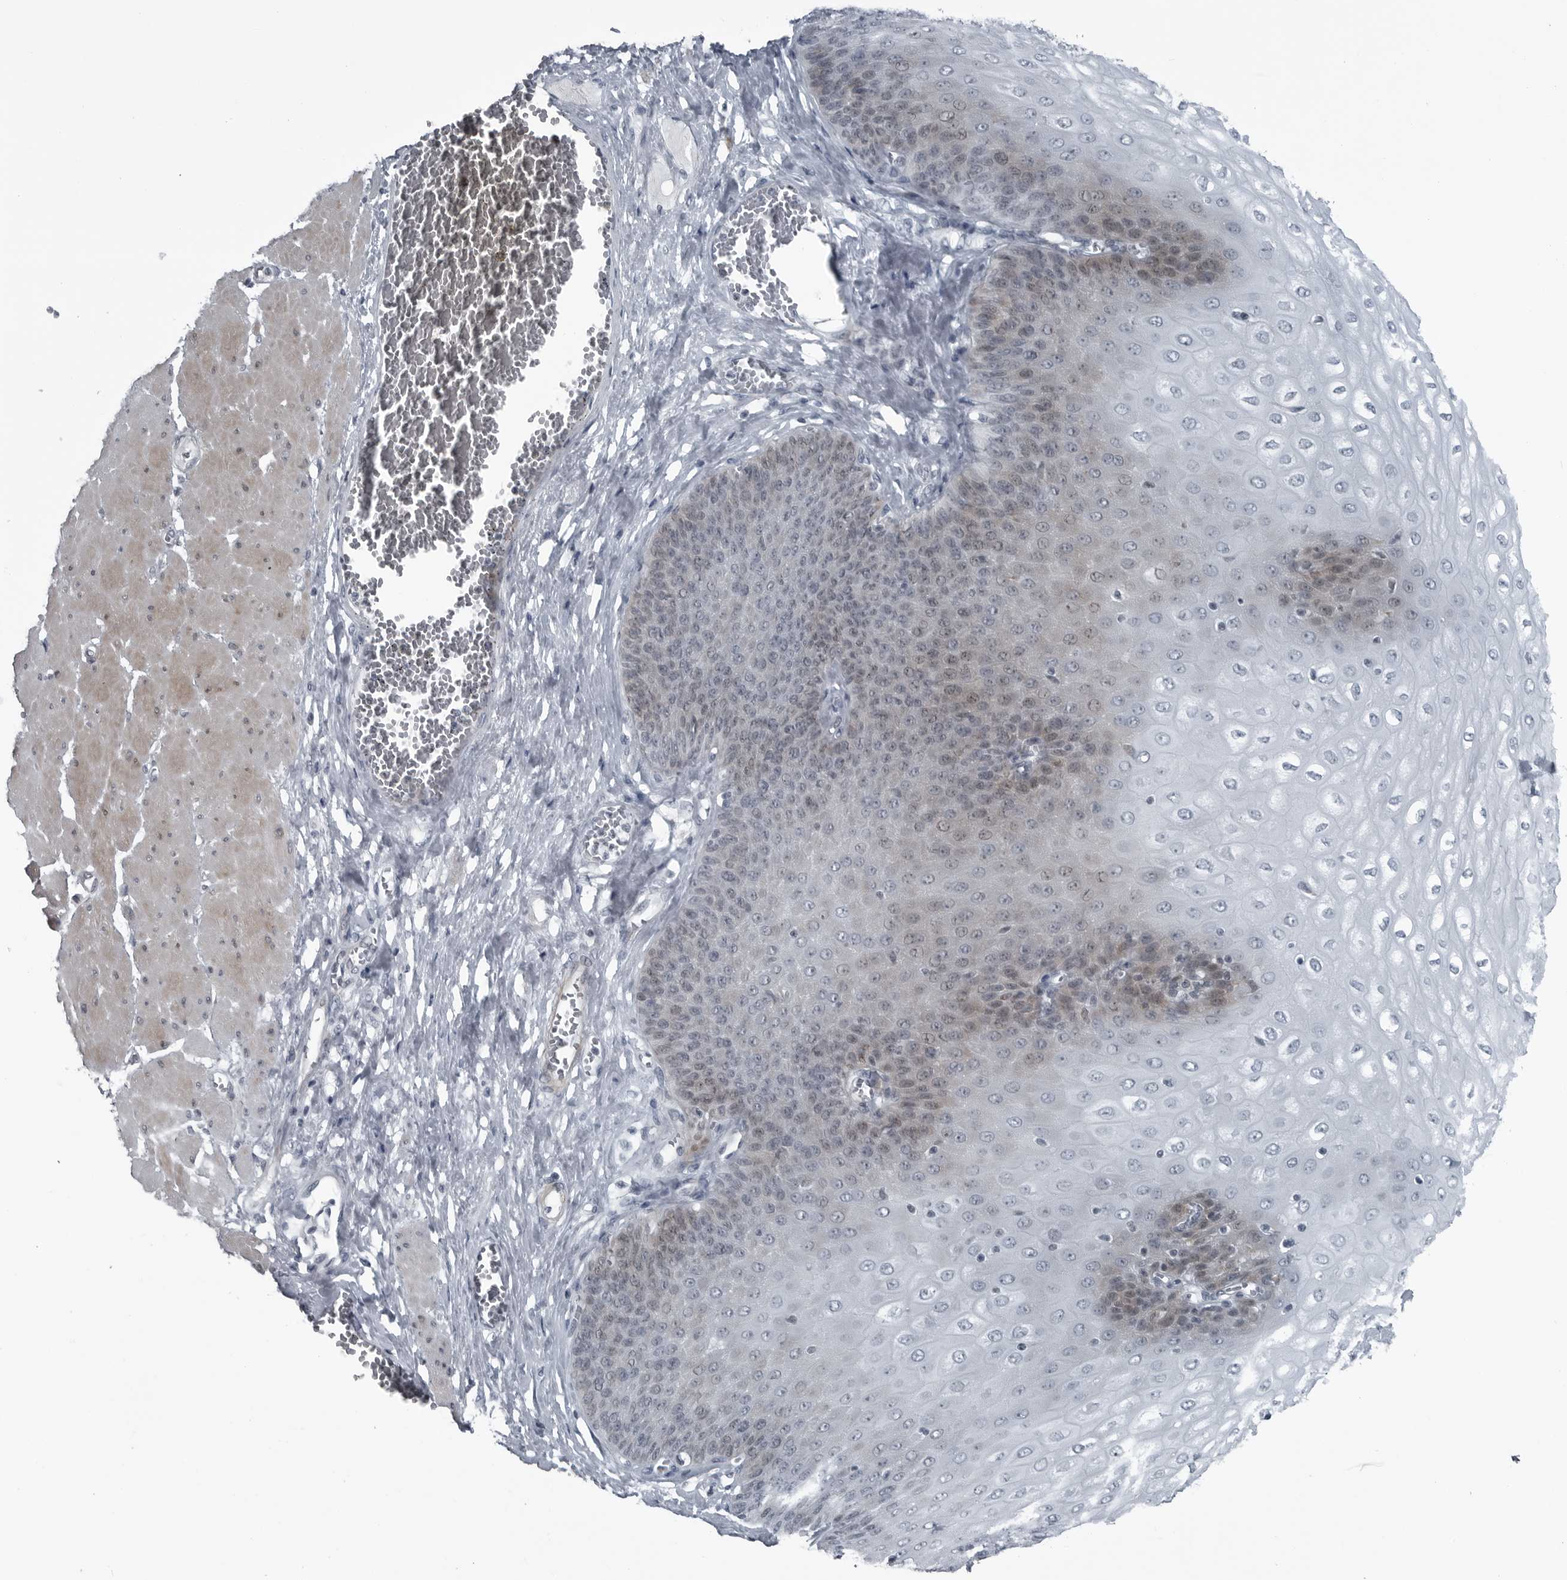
{"staining": {"intensity": "weak", "quantity": "<25%", "location": "cytoplasmic/membranous,nuclear"}, "tissue": "esophagus", "cell_type": "Squamous epithelial cells", "image_type": "normal", "snomed": [{"axis": "morphology", "description": "Normal tissue, NOS"}, {"axis": "topography", "description": "Esophagus"}], "caption": "The micrograph exhibits no staining of squamous epithelial cells in unremarkable esophagus. The staining is performed using DAB (3,3'-diaminobenzidine) brown chromogen with nuclei counter-stained in using hematoxylin.", "gene": "DNAAF11", "patient": {"sex": "male", "age": 60}}